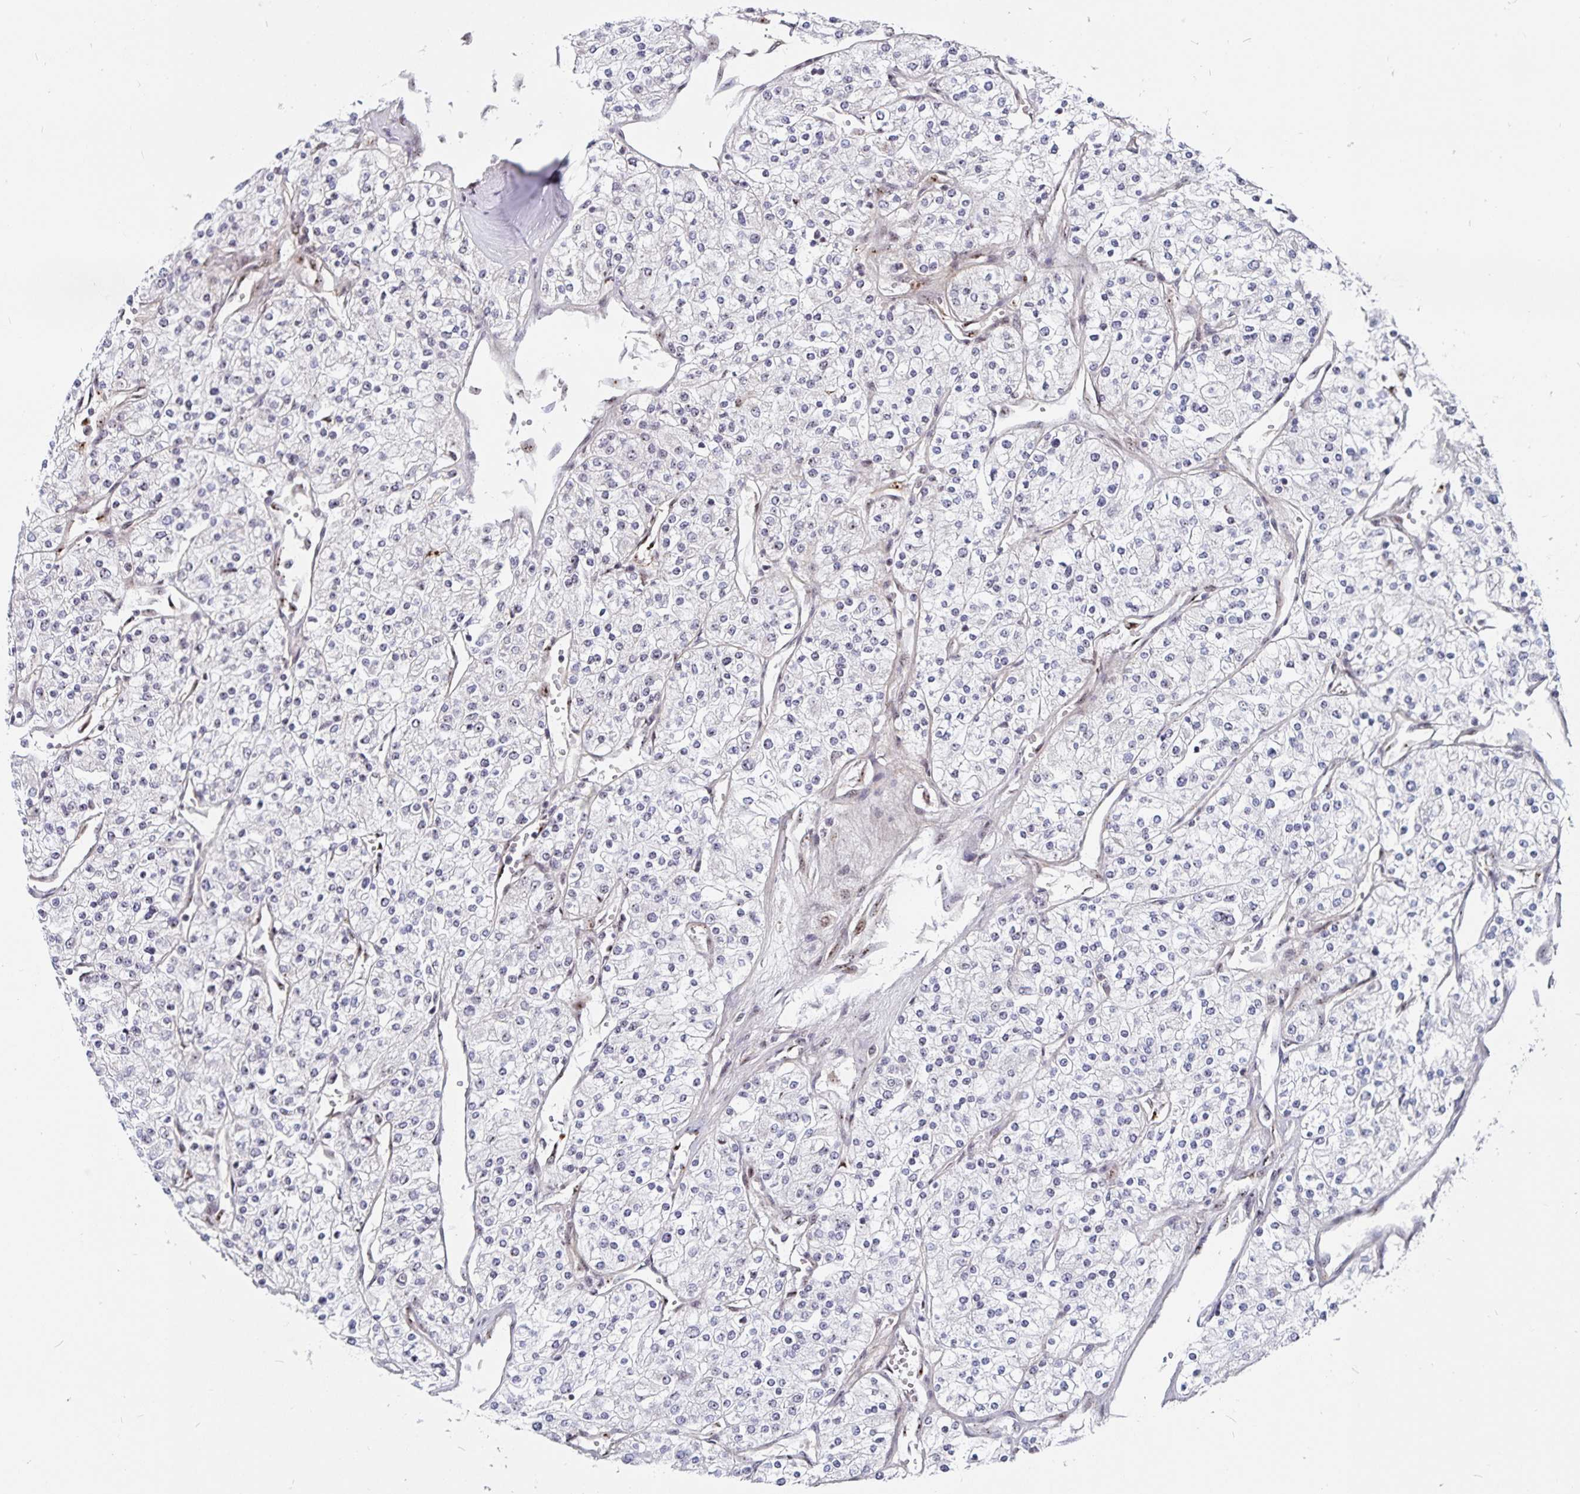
{"staining": {"intensity": "negative", "quantity": "none", "location": "none"}, "tissue": "renal cancer", "cell_type": "Tumor cells", "image_type": "cancer", "snomed": [{"axis": "morphology", "description": "Adenocarcinoma, NOS"}, {"axis": "topography", "description": "Kidney"}], "caption": "This histopathology image is of adenocarcinoma (renal) stained with IHC to label a protein in brown with the nuclei are counter-stained blue. There is no positivity in tumor cells.", "gene": "LAS1L", "patient": {"sex": "male", "age": 80}}